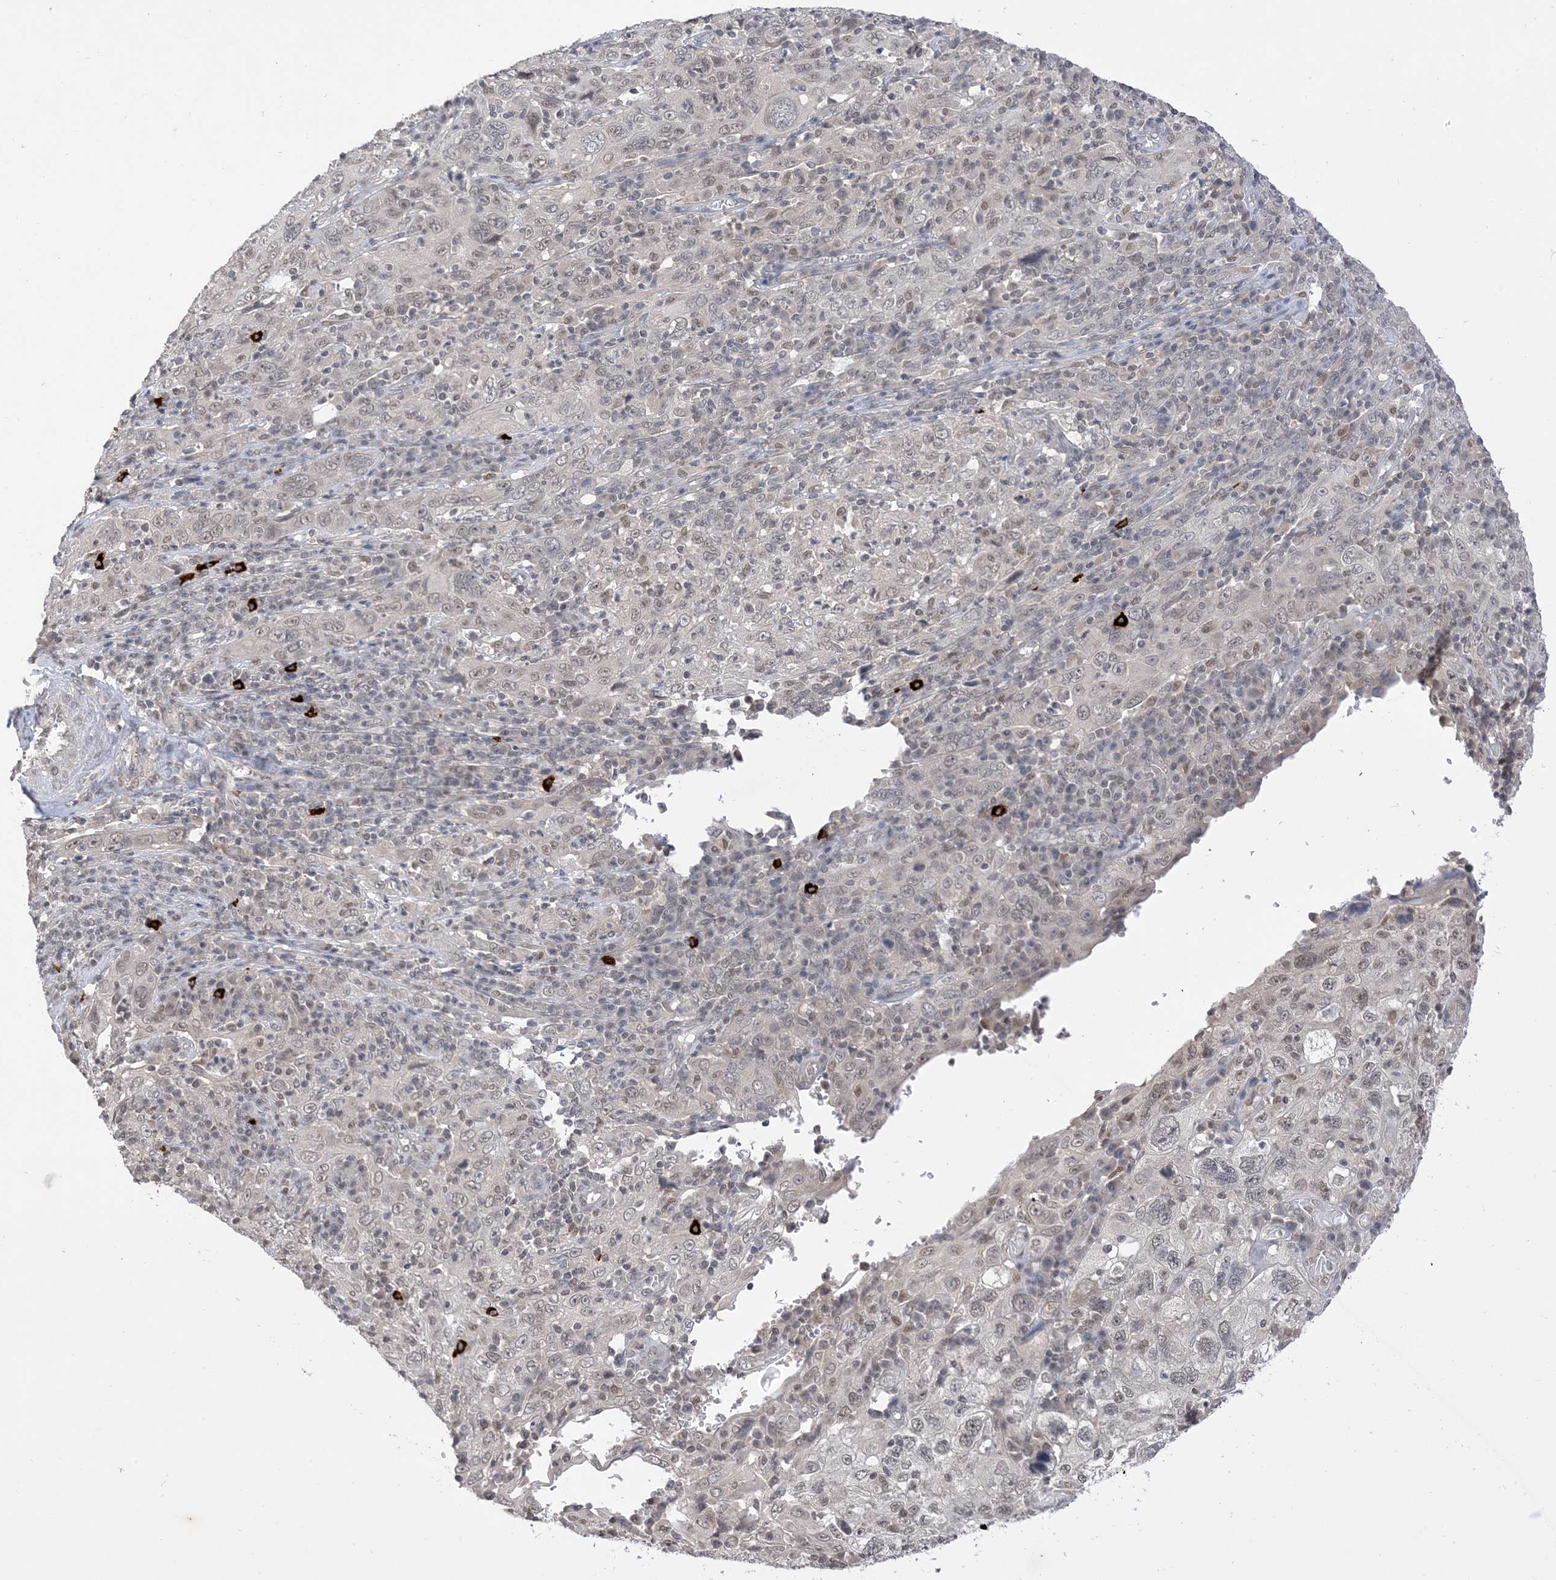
{"staining": {"intensity": "weak", "quantity": "<25%", "location": "nuclear"}, "tissue": "cervical cancer", "cell_type": "Tumor cells", "image_type": "cancer", "snomed": [{"axis": "morphology", "description": "Squamous cell carcinoma, NOS"}, {"axis": "topography", "description": "Cervix"}], "caption": "DAB (3,3'-diaminobenzidine) immunohistochemical staining of cervical cancer (squamous cell carcinoma) shows no significant positivity in tumor cells.", "gene": "RANBP9", "patient": {"sex": "female", "age": 46}}